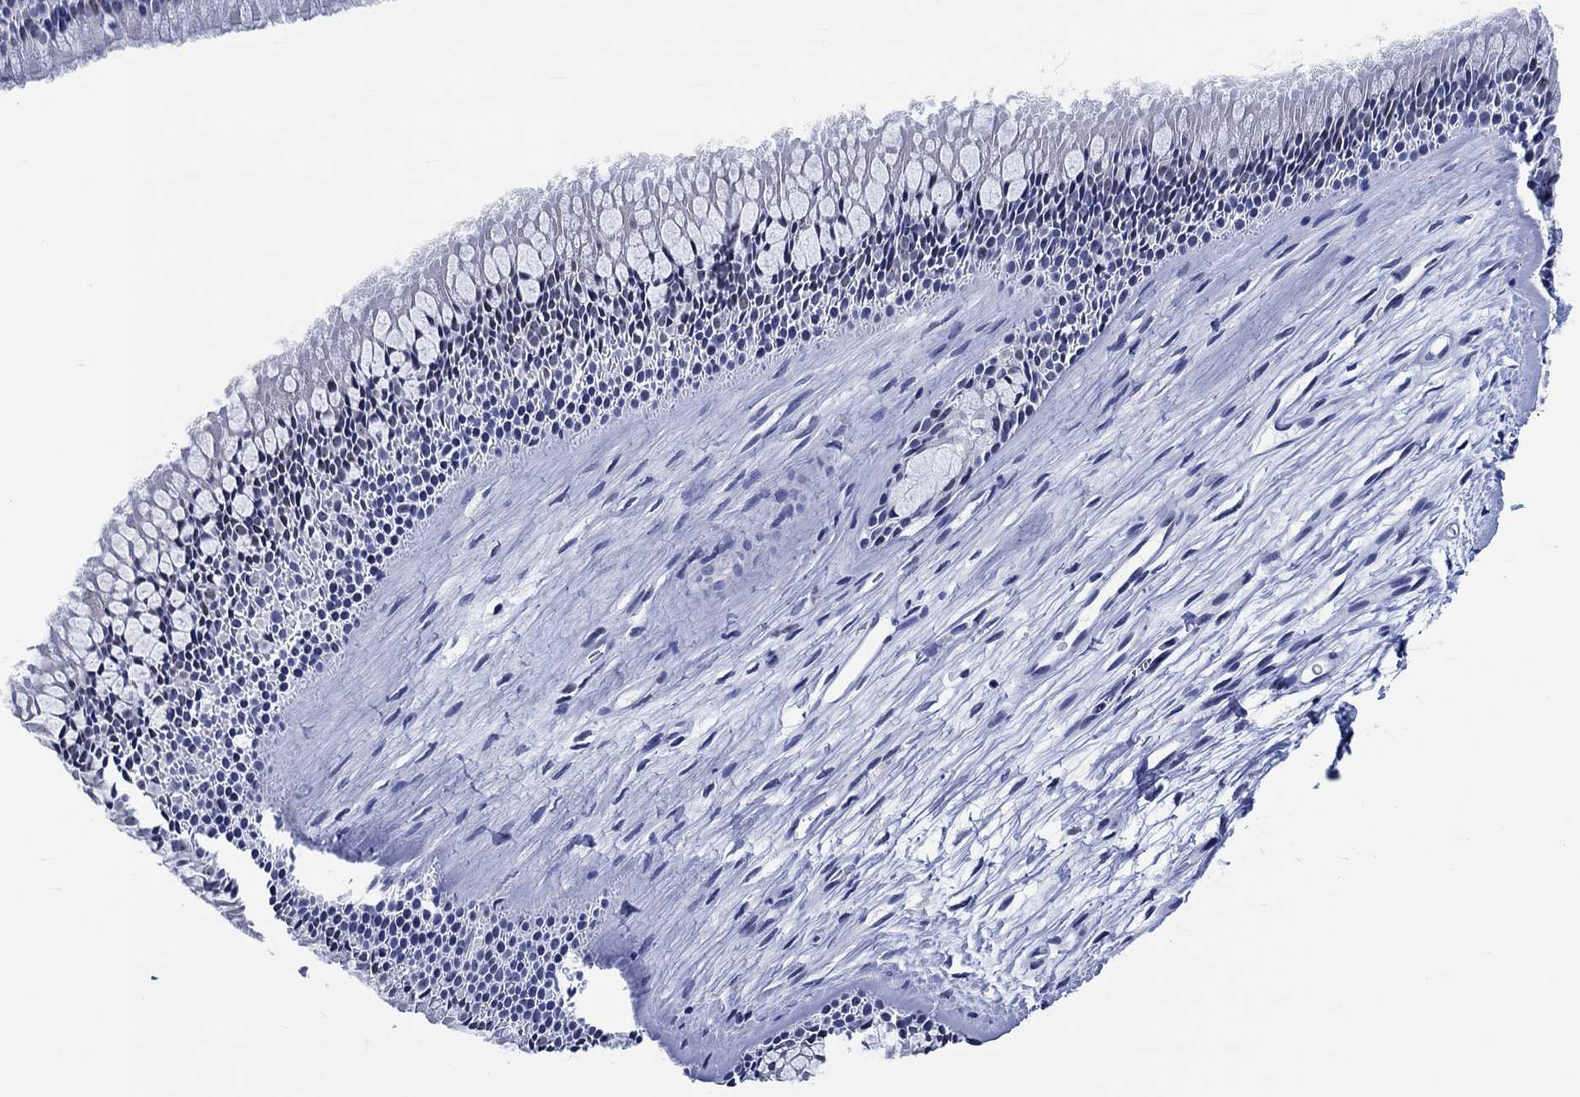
{"staining": {"intensity": "negative", "quantity": "none", "location": "none"}, "tissue": "nasopharynx", "cell_type": "Respiratory epithelial cells", "image_type": "normal", "snomed": [{"axis": "morphology", "description": "Normal tissue, NOS"}, {"axis": "topography", "description": "Nasopharynx"}], "caption": "The image displays no staining of respiratory epithelial cells in unremarkable nasopharynx.", "gene": "ZNF446", "patient": {"sex": "male", "age": 51}}